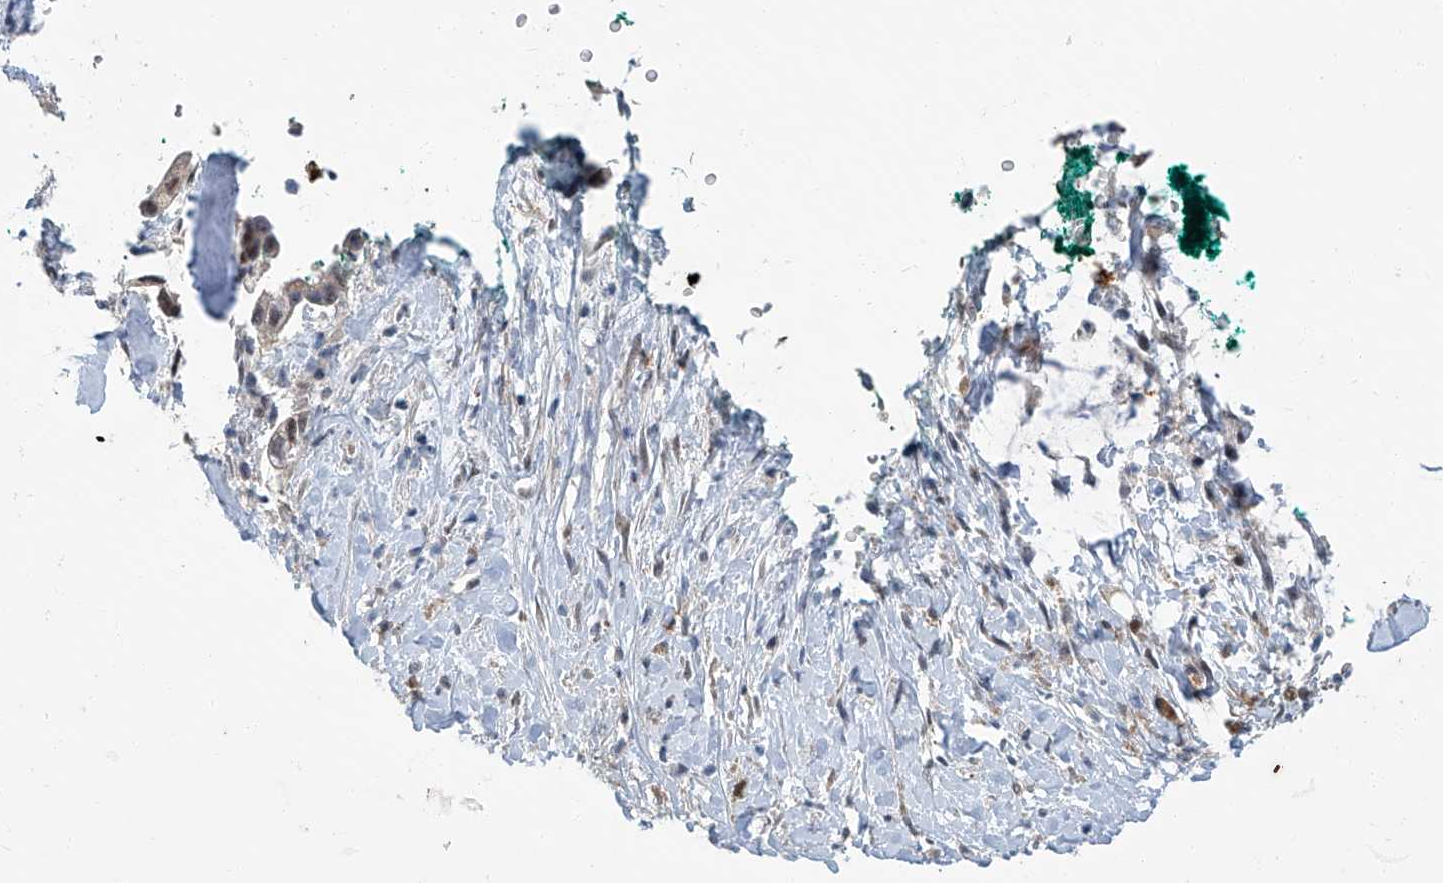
{"staining": {"intensity": "weak", "quantity": "25%-75%", "location": "cytoplasmic/membranous,nuclear"}, "tissue": "pancreatic cancer", "cell_type": "Tumor cells", "image_type": "cancer", "snomed": [{"axis": "morphology", "description": "Adenocarcinoma, NOS"}, {"axis": "topography", "description": "Pancreas"}], "caption": "Brown immunohistochemical staining in adenocarcinoma (pancreatic) reveals weak cytoplasmic/membranous and nuclear positivity in about 25%-75% of tumor cells.", "gene": "CLK1", "patient": {"sex": "male", "age": 53}}